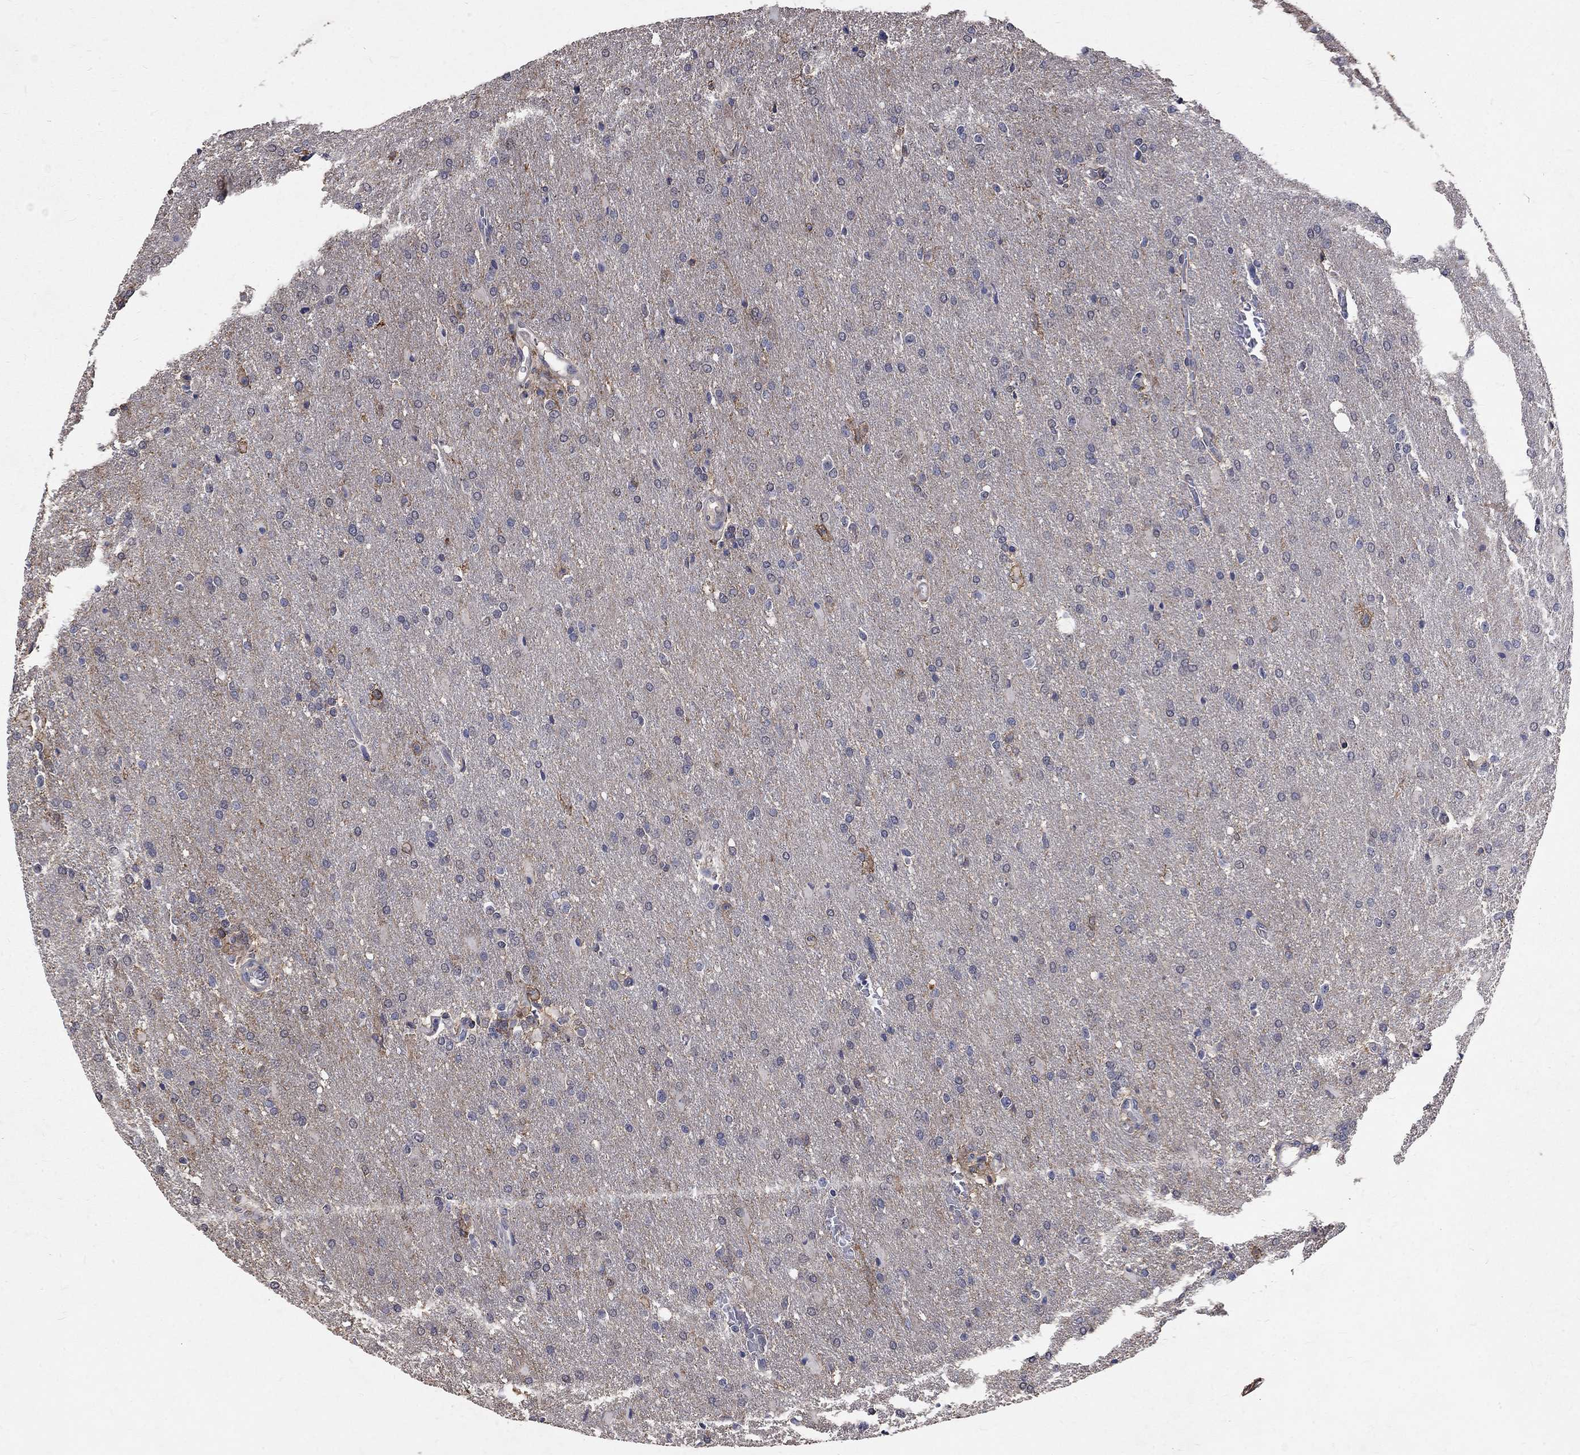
{"staining": {"intensity": "negative", "quantity": "none", "location": "none"}, "tissue": "glioma", "cell_type": "Tumor cells", "image_type": "cancer", "snomed": [{"axis": "morphology", "description": "Glioma, malignant, High grade"}, {"axis": "topography", "description": "Brain"}], "caption": "Immunohistochemistry (IHC) image of human malignant high-grade glioma stained for a protein (brown), which shows no staining in tumor cells.", "gene": "CHST5", "patient": {"sex": "male", "age": 68}}